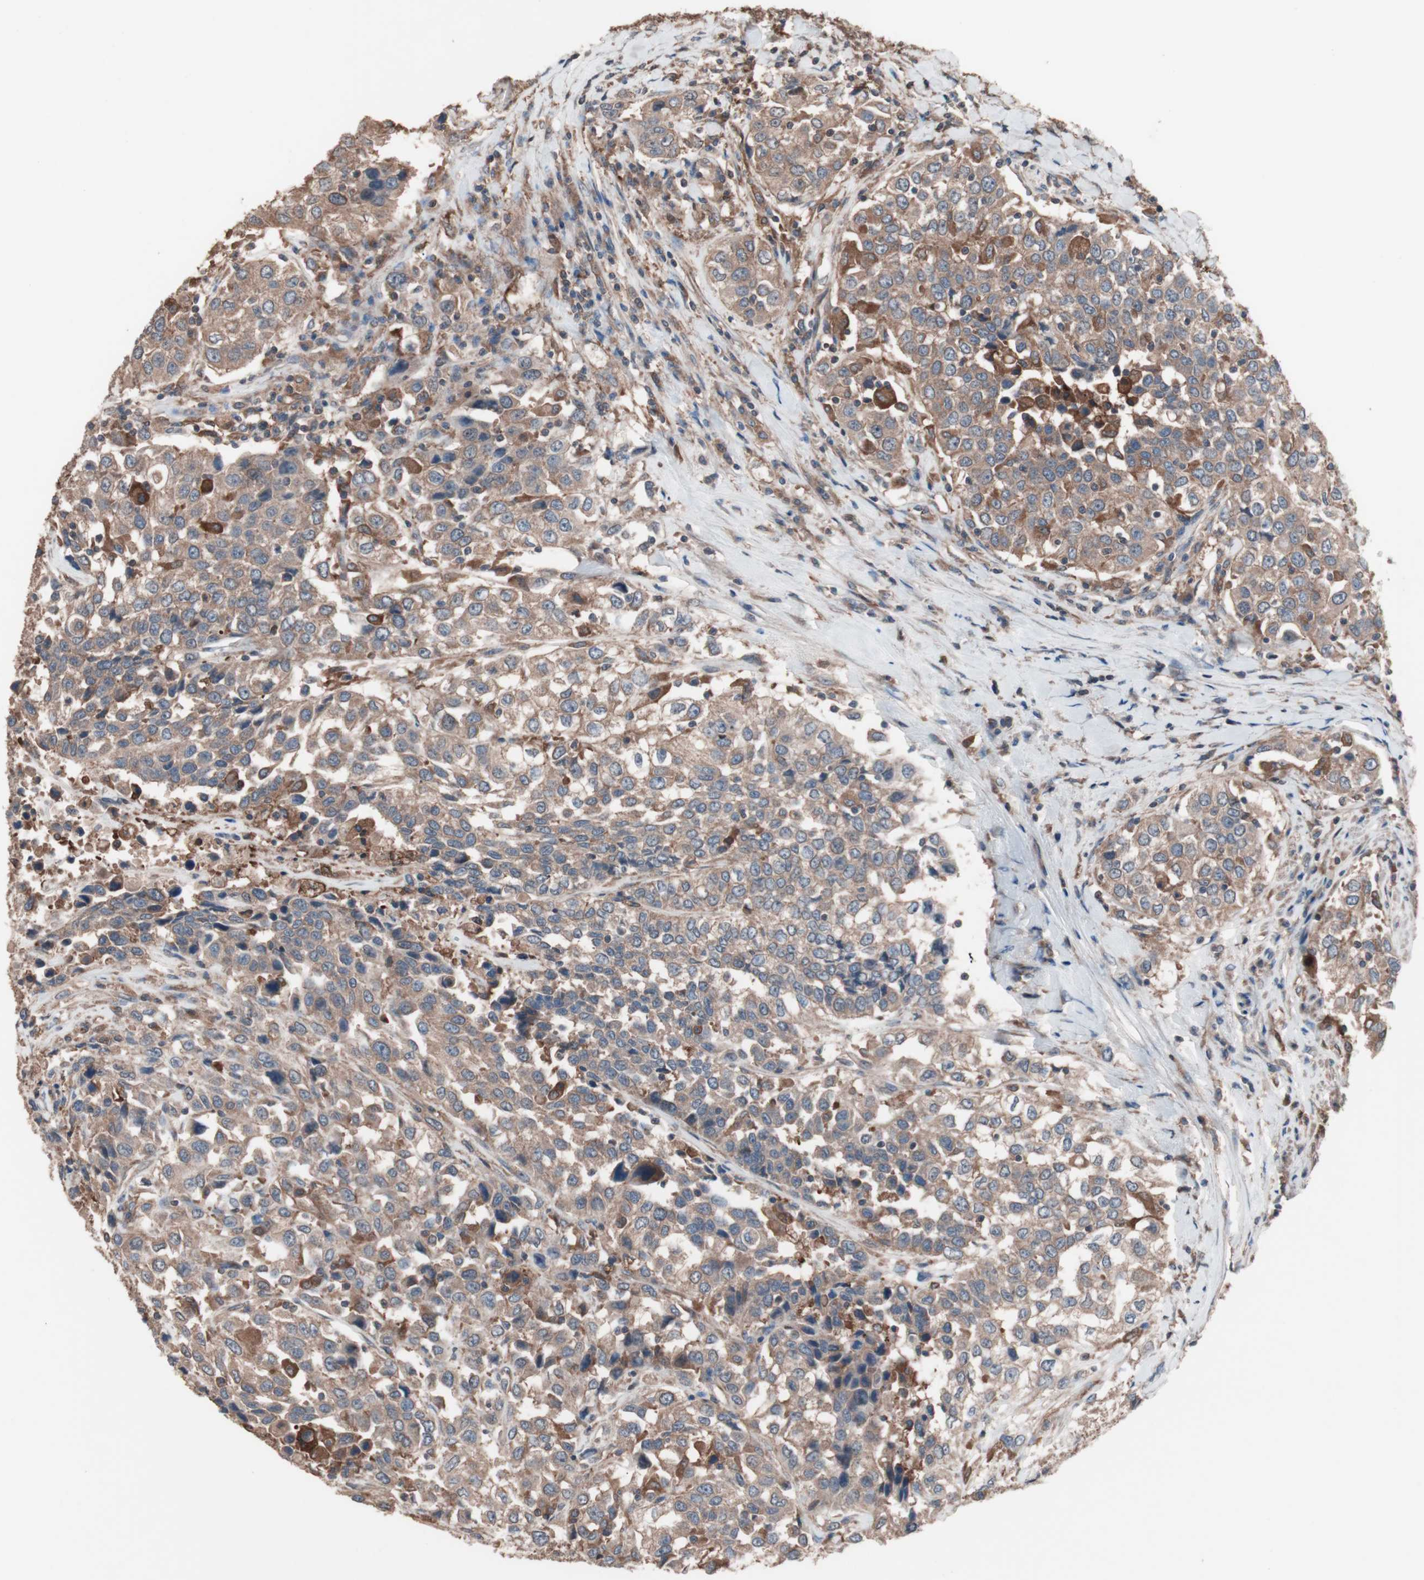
{"staining": {"intensity": "moderate", "quantity": ">75%", "location": "cytoplasmic/membranous"}, "tissue": "urothelial cancer", "cell_type": "Tumor cells", "image_type": "cancer", "snomed": [{"axis": "morphology", "description": "Urothelial carcinoma, High grade"}, {"axis": "topography", "description": "Urinary bladder"}], "caption": "Moderate cytoplasmic/membranous staining for a protein is appreciated in approximately >75% of tumor cells of urothelial cancer using immunohistochemistry (IHC).", "gene": "ATG7", "patient": {"sex": "female", "age": 80}}